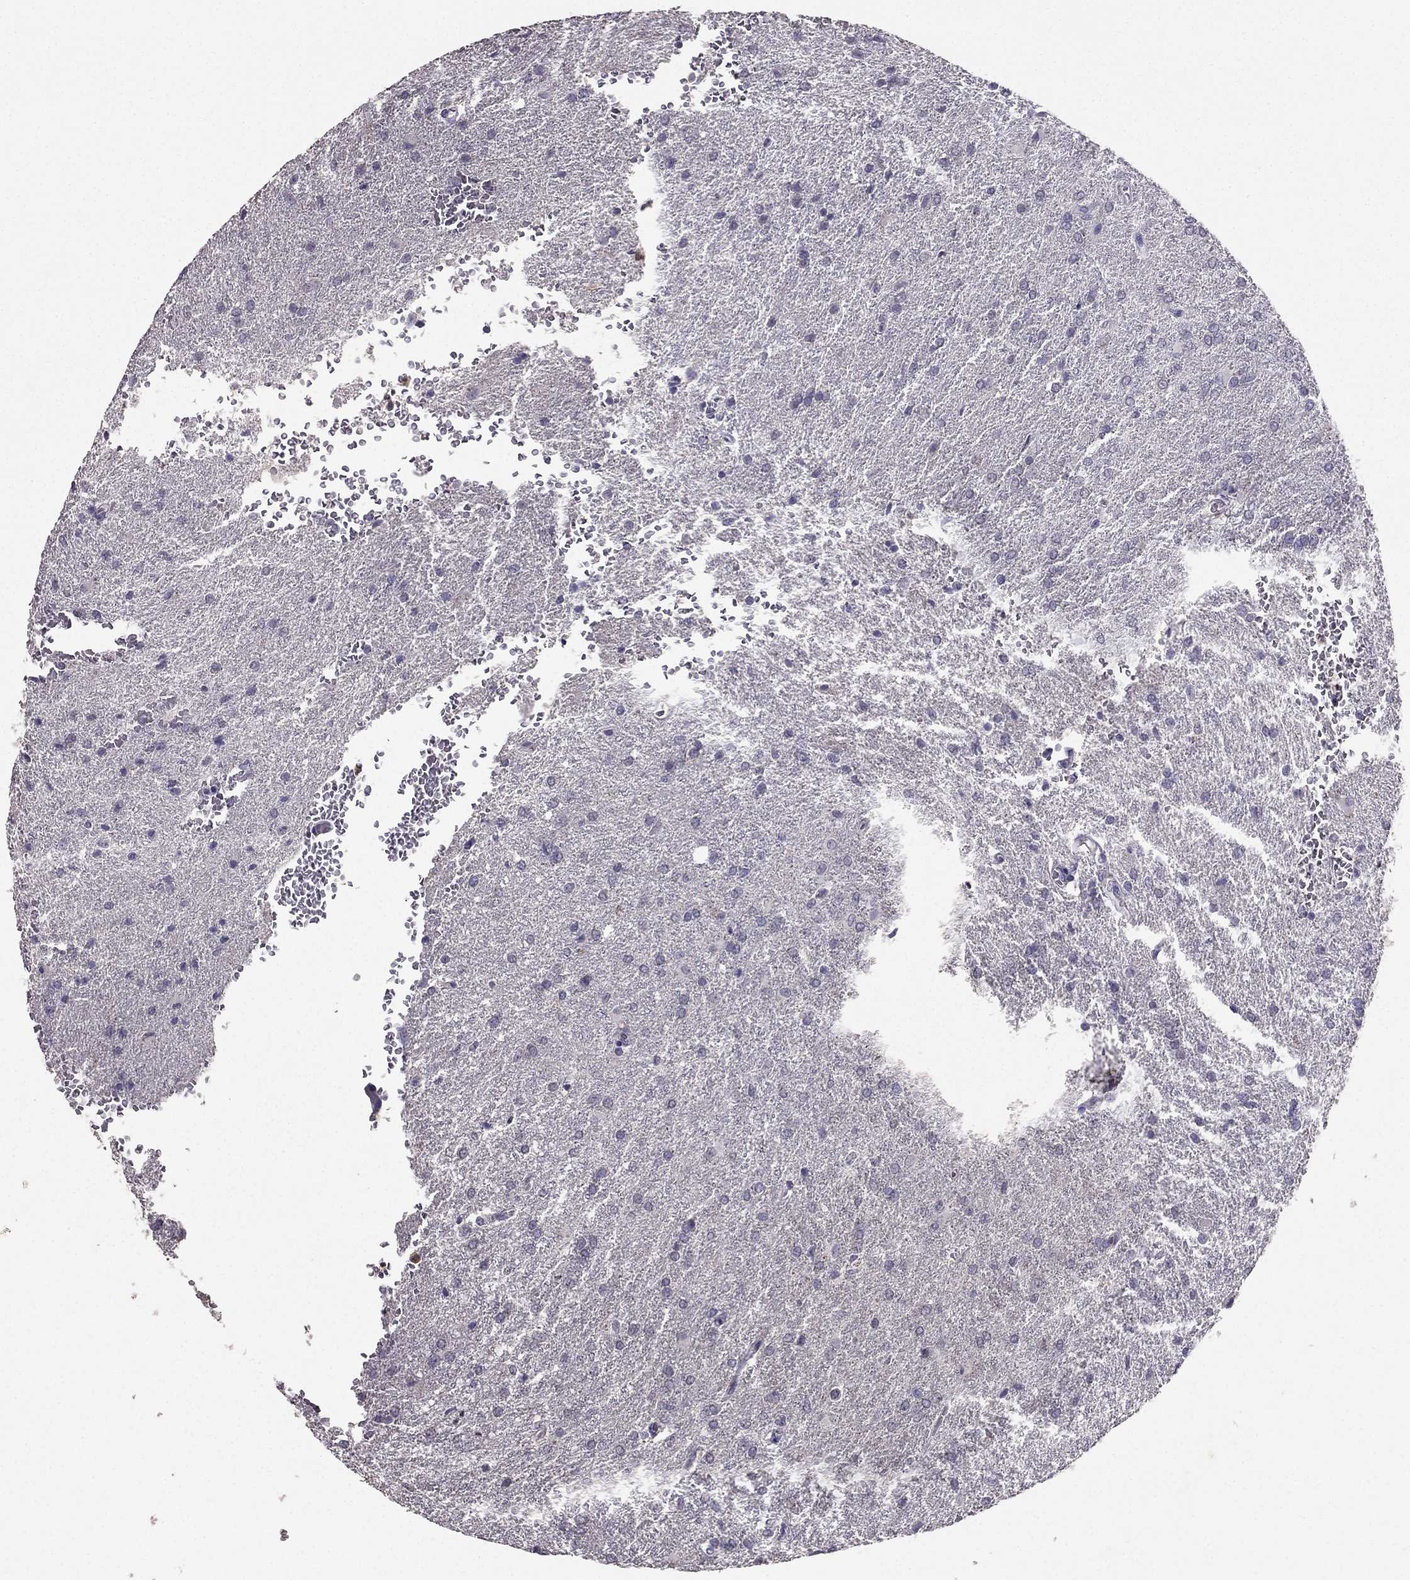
{"staining": {"intensity": "negative", "quantity": "none", "location": "none"}, "tissue": "glioma", "cell_type": "Tumor cells", "image_type": "cancer", "snomed": [{"axis": "morphology", "description": "Glioma, malignant, High grade"}, {"axis": "topography", "description": "Brain"}], "caption": "Micrograph shows no protein positivity in tumor cells of high-grade glioma (malignant) tissue.", "gene": "RFLNB", "patient": {"sex": "male", "age": 68}}